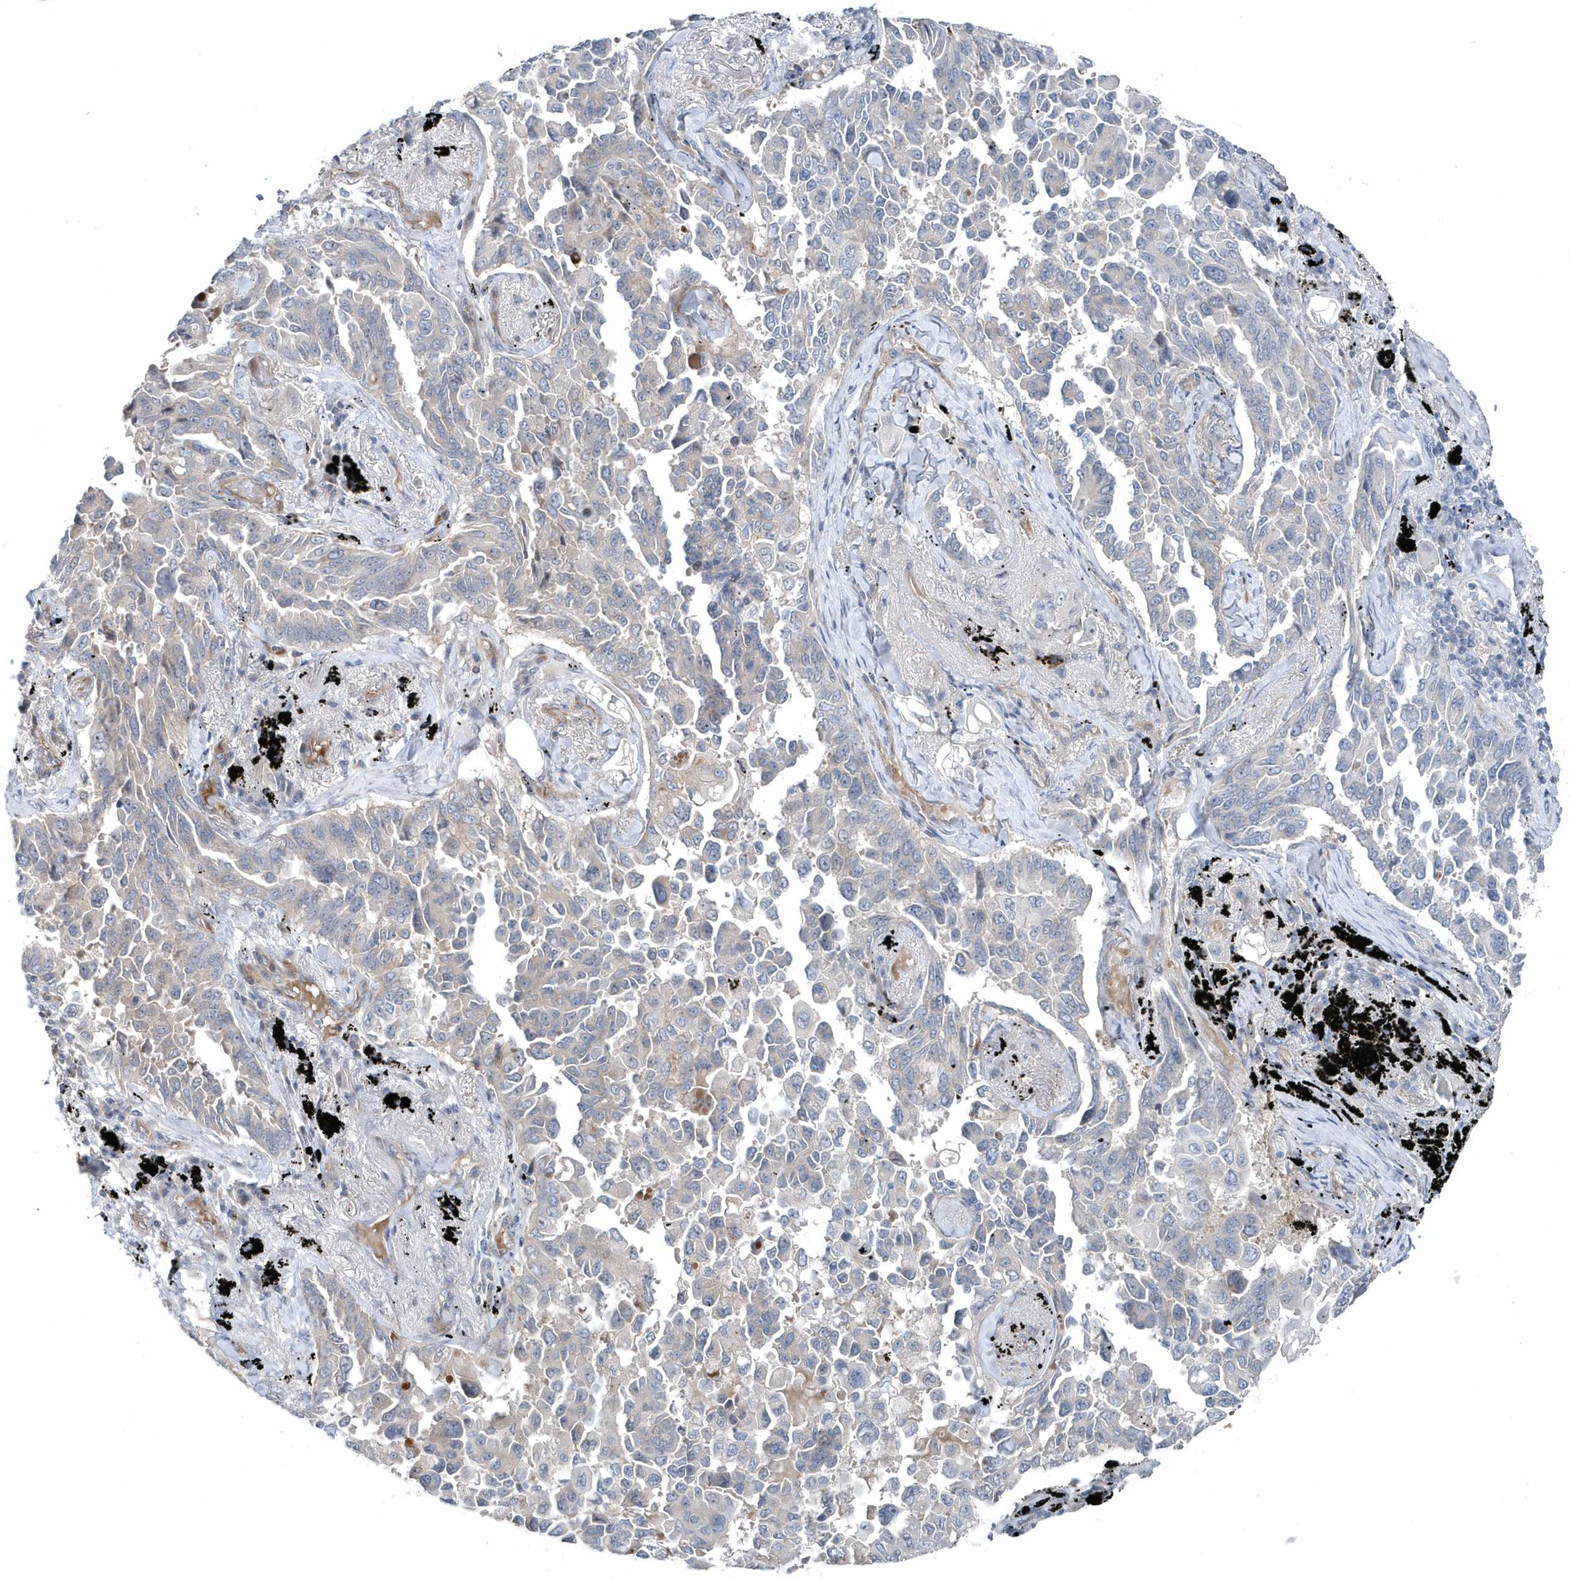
{"staining": {"intensity": "negative", "quantity": "none", "location": "none"}, "tissue": "lung cancer", "cell_type": "Tumor cells", "image_type": "cancer", "snomed": [{"axis": "morphology", "description": "Adenocarcinoma, NOS"}, {"axis": "topography", "description": "Lung"}], "caption": "The image demonstrates no staining of tumor cells in adenocarcinoma (lung).", "gene": "MCC", "patient": {"sex": "female", "age": 67}}